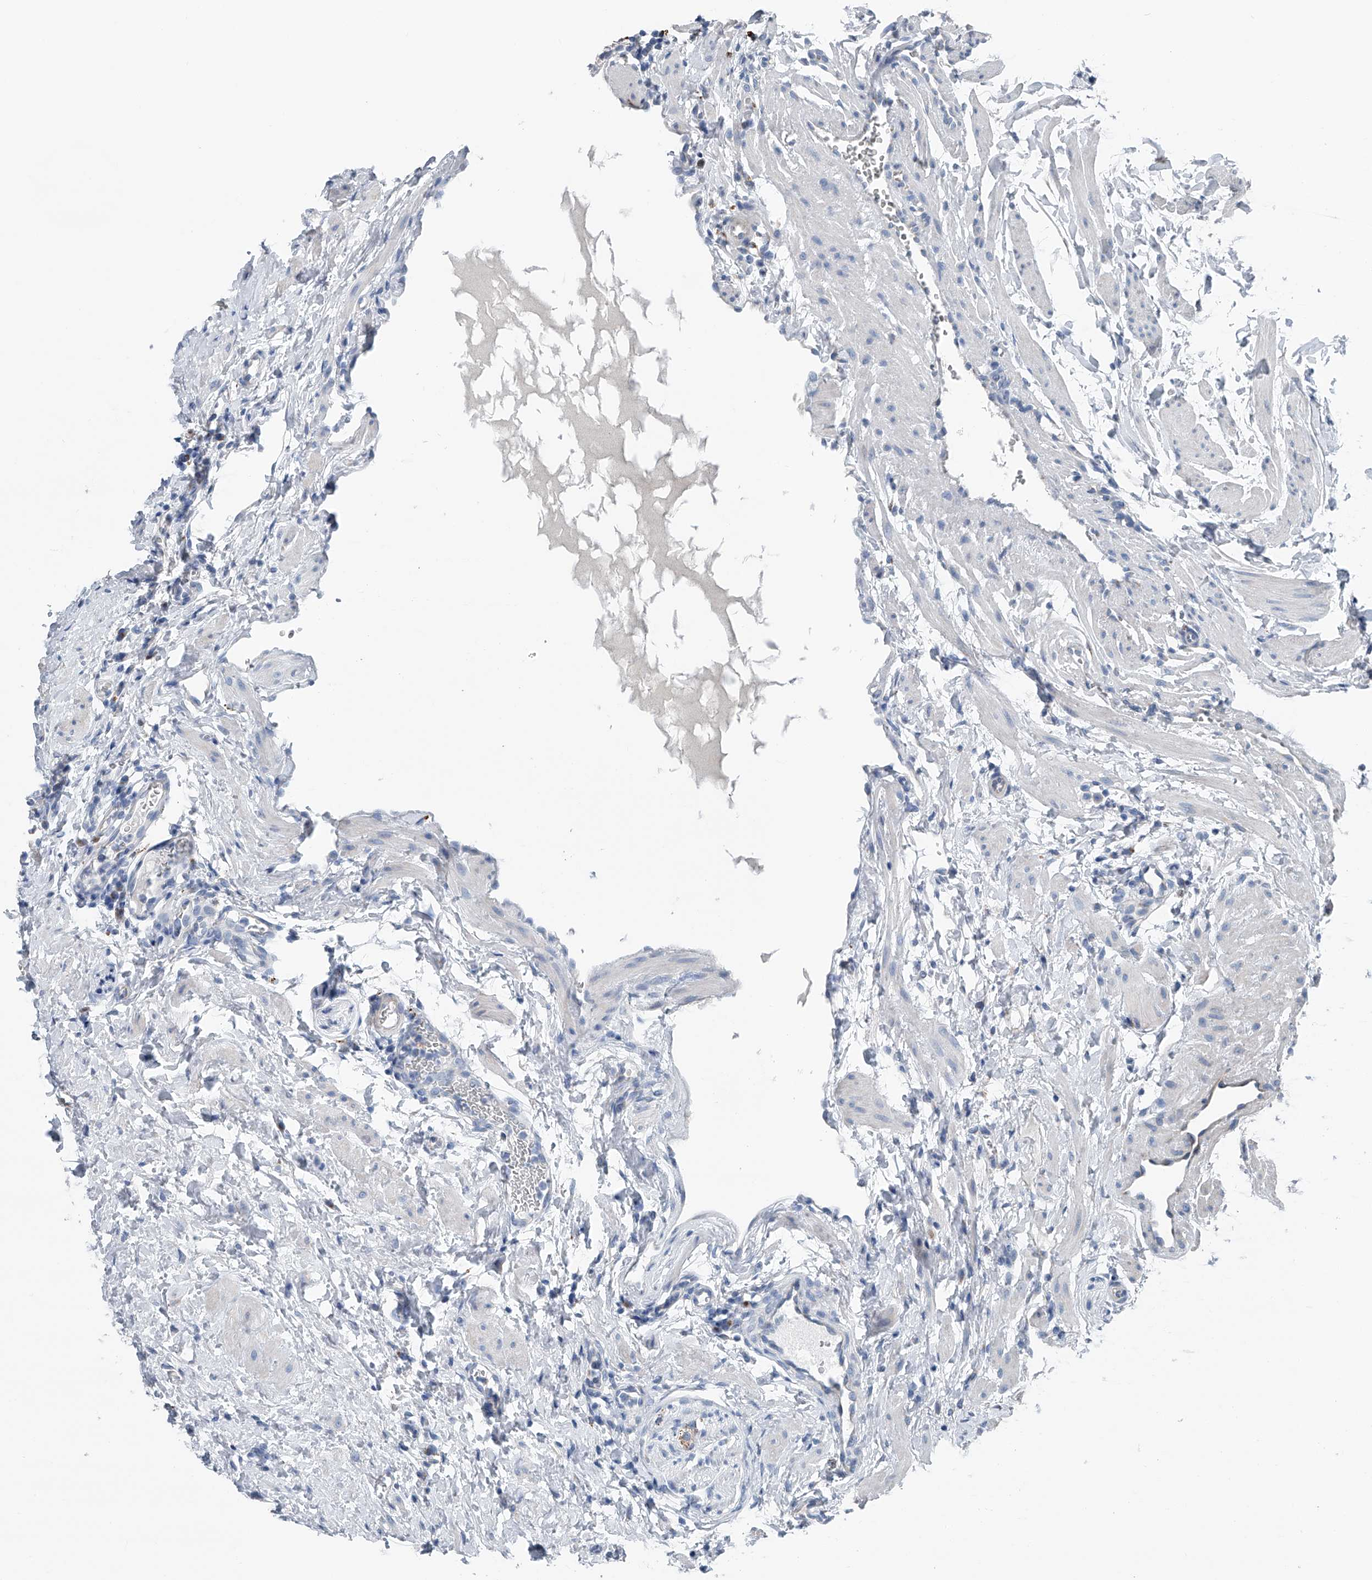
{"staining": {"intensity": "negative", "quantity": "none", "location": "none"}, "tissue": "ovary", "cell_type": "Follicle cells", "image_type": "normal", "snomed": [{"axis": "morphology", "description": "Normal tissue, NOS"}, {"axis": "morphology", "description": "Cyst, NOS"}, {"axis": "topography", "description": "Ovary"}], "caption": "Follicle cells show no significant staining in normal ovary. (Brightfield microscopy of DAB IHC at high magnification).", "gene": "ZNF772", "patient": {"sex": "female", "age": 33}}